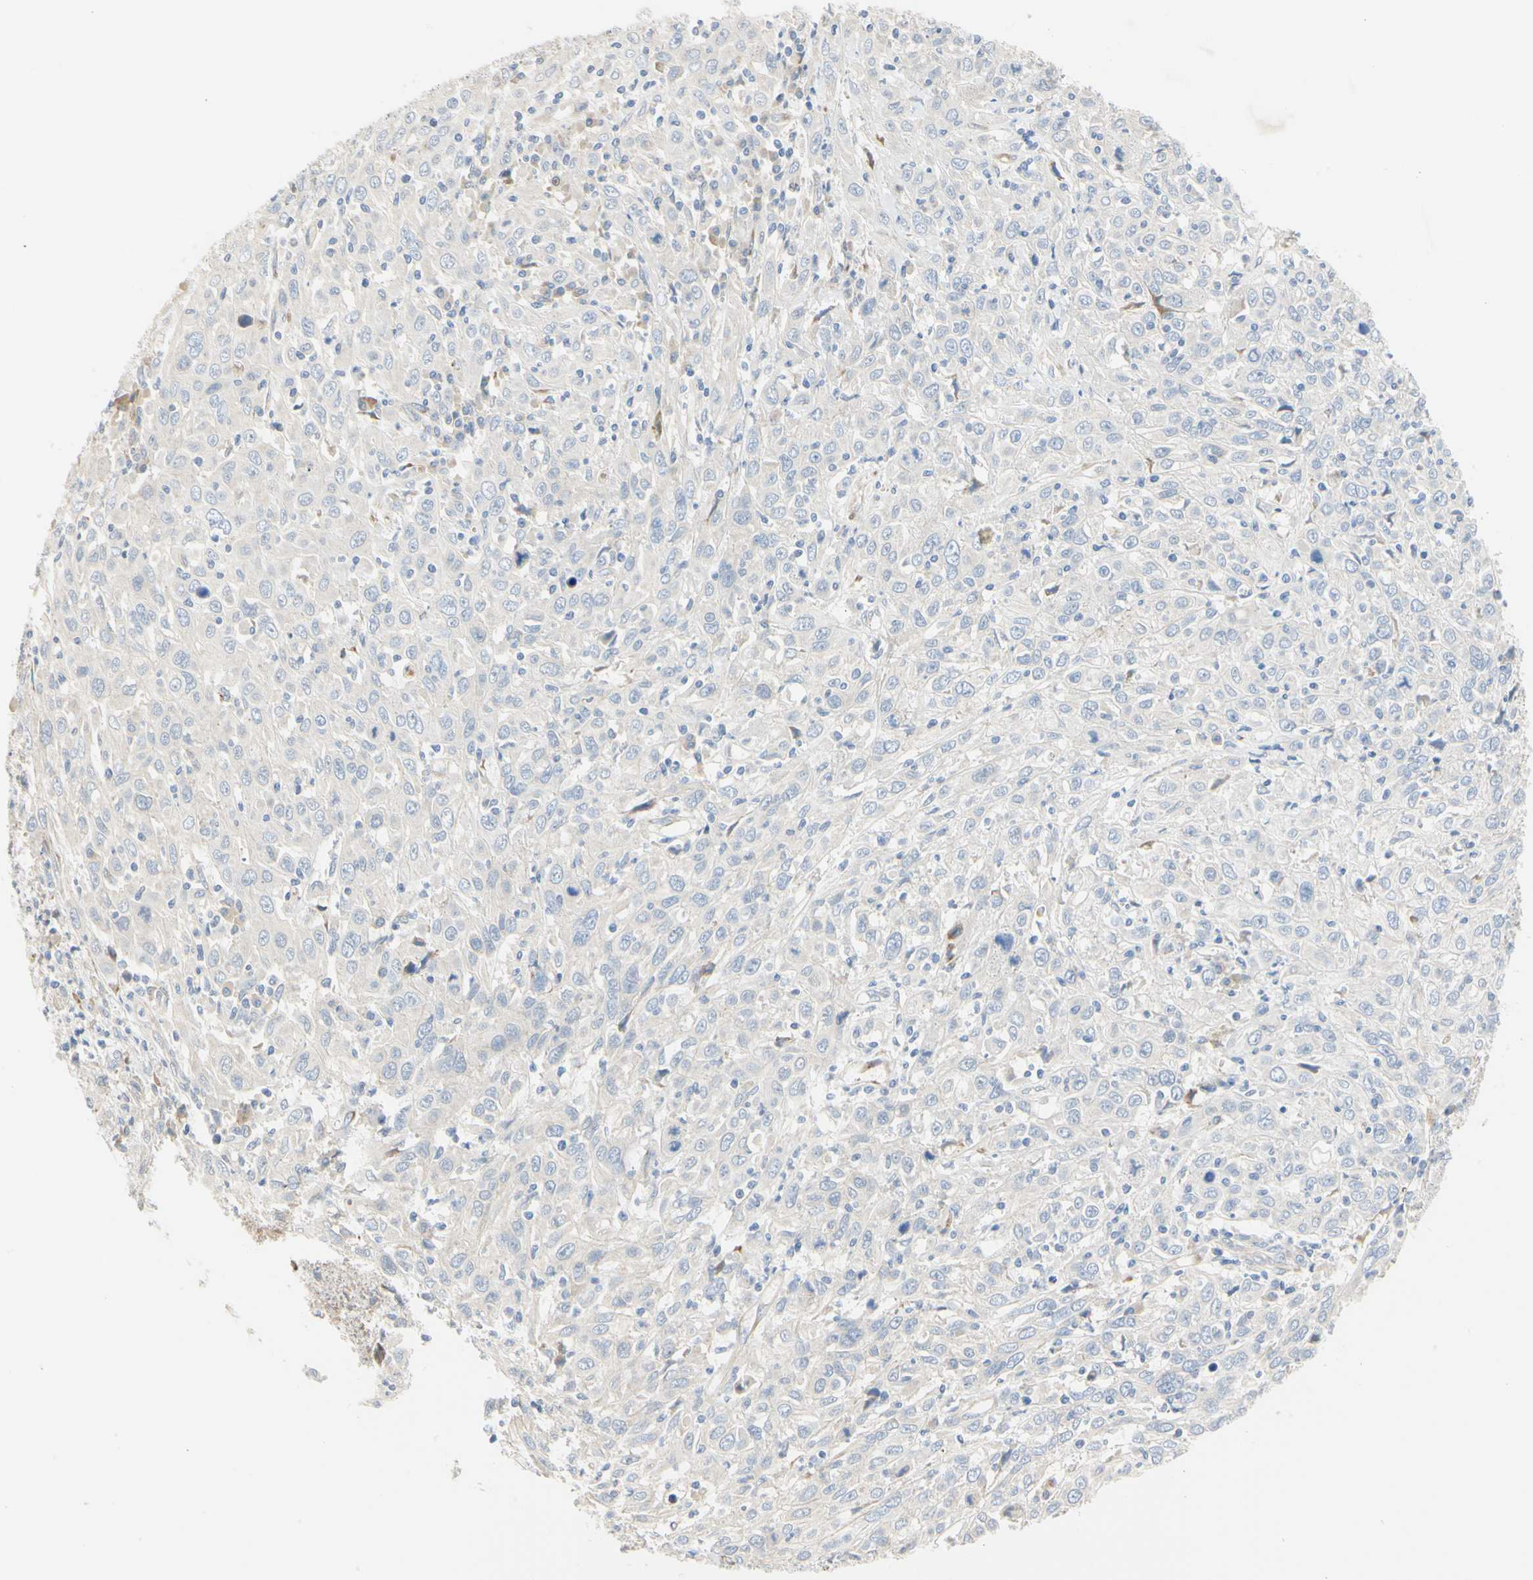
{"staining": {"intensity": "negative", "quantity": "none", "location": "none"}, "tissue": "cervical cancer", "cell_type": "Tumor cells", "image_type": "cancer", "snomed": [{"axis": "morphology", "description": "Squamous cell carcinoma, NOS"}, {"axis": "topography", "description": "Cervix"}], "caption": "This micrograph is of cervical cancer stained with immunohistochemistry to label a protein in brown with the nuclei are counter-stained blue. There is no expression in tumor cells.", "gene": "ZNF236", "patient": {"sex": "female", "age": 46}}